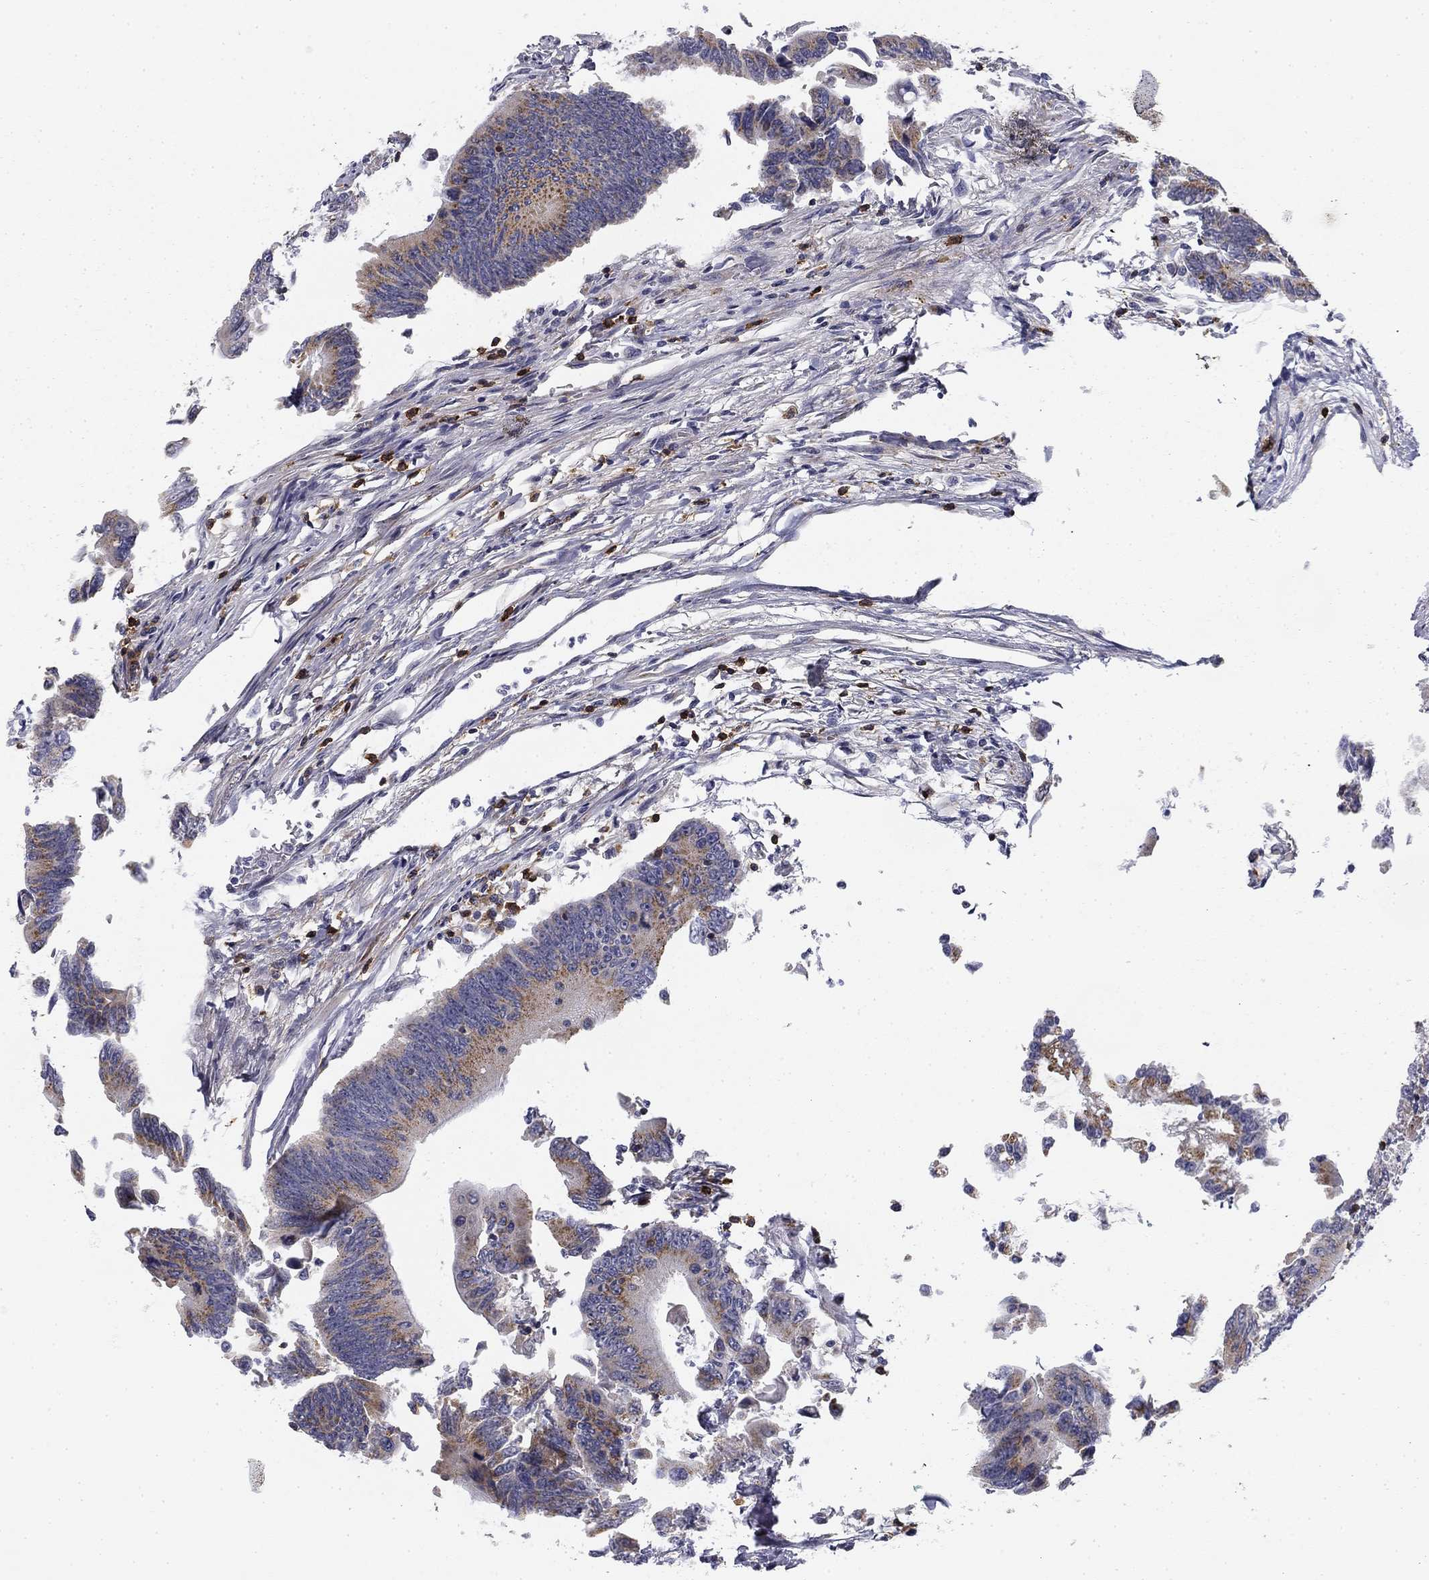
{"staining": {"intensity": "weak", "quantity": "25%-75%", "location": "cytoplasmic/membranous"}, "tissue": "colorectal cancer", "cell_type": "Tumor cells", "image_type": "cancer", "snomed": [{"axis": "morphology", "description": "Adenocarcinoma, NOS"}, {"axis": "topography", "description": "Colon"}], "caption": "Protein staining by immunohistochemistry displays weak cytoplasmic/membranous positivity in approximately 25%-75% of tumor cells in colorectal cancer (adenocarcinoma).", "gene": "TRAT1", "patient": {"sex": "female", "age": 90}}